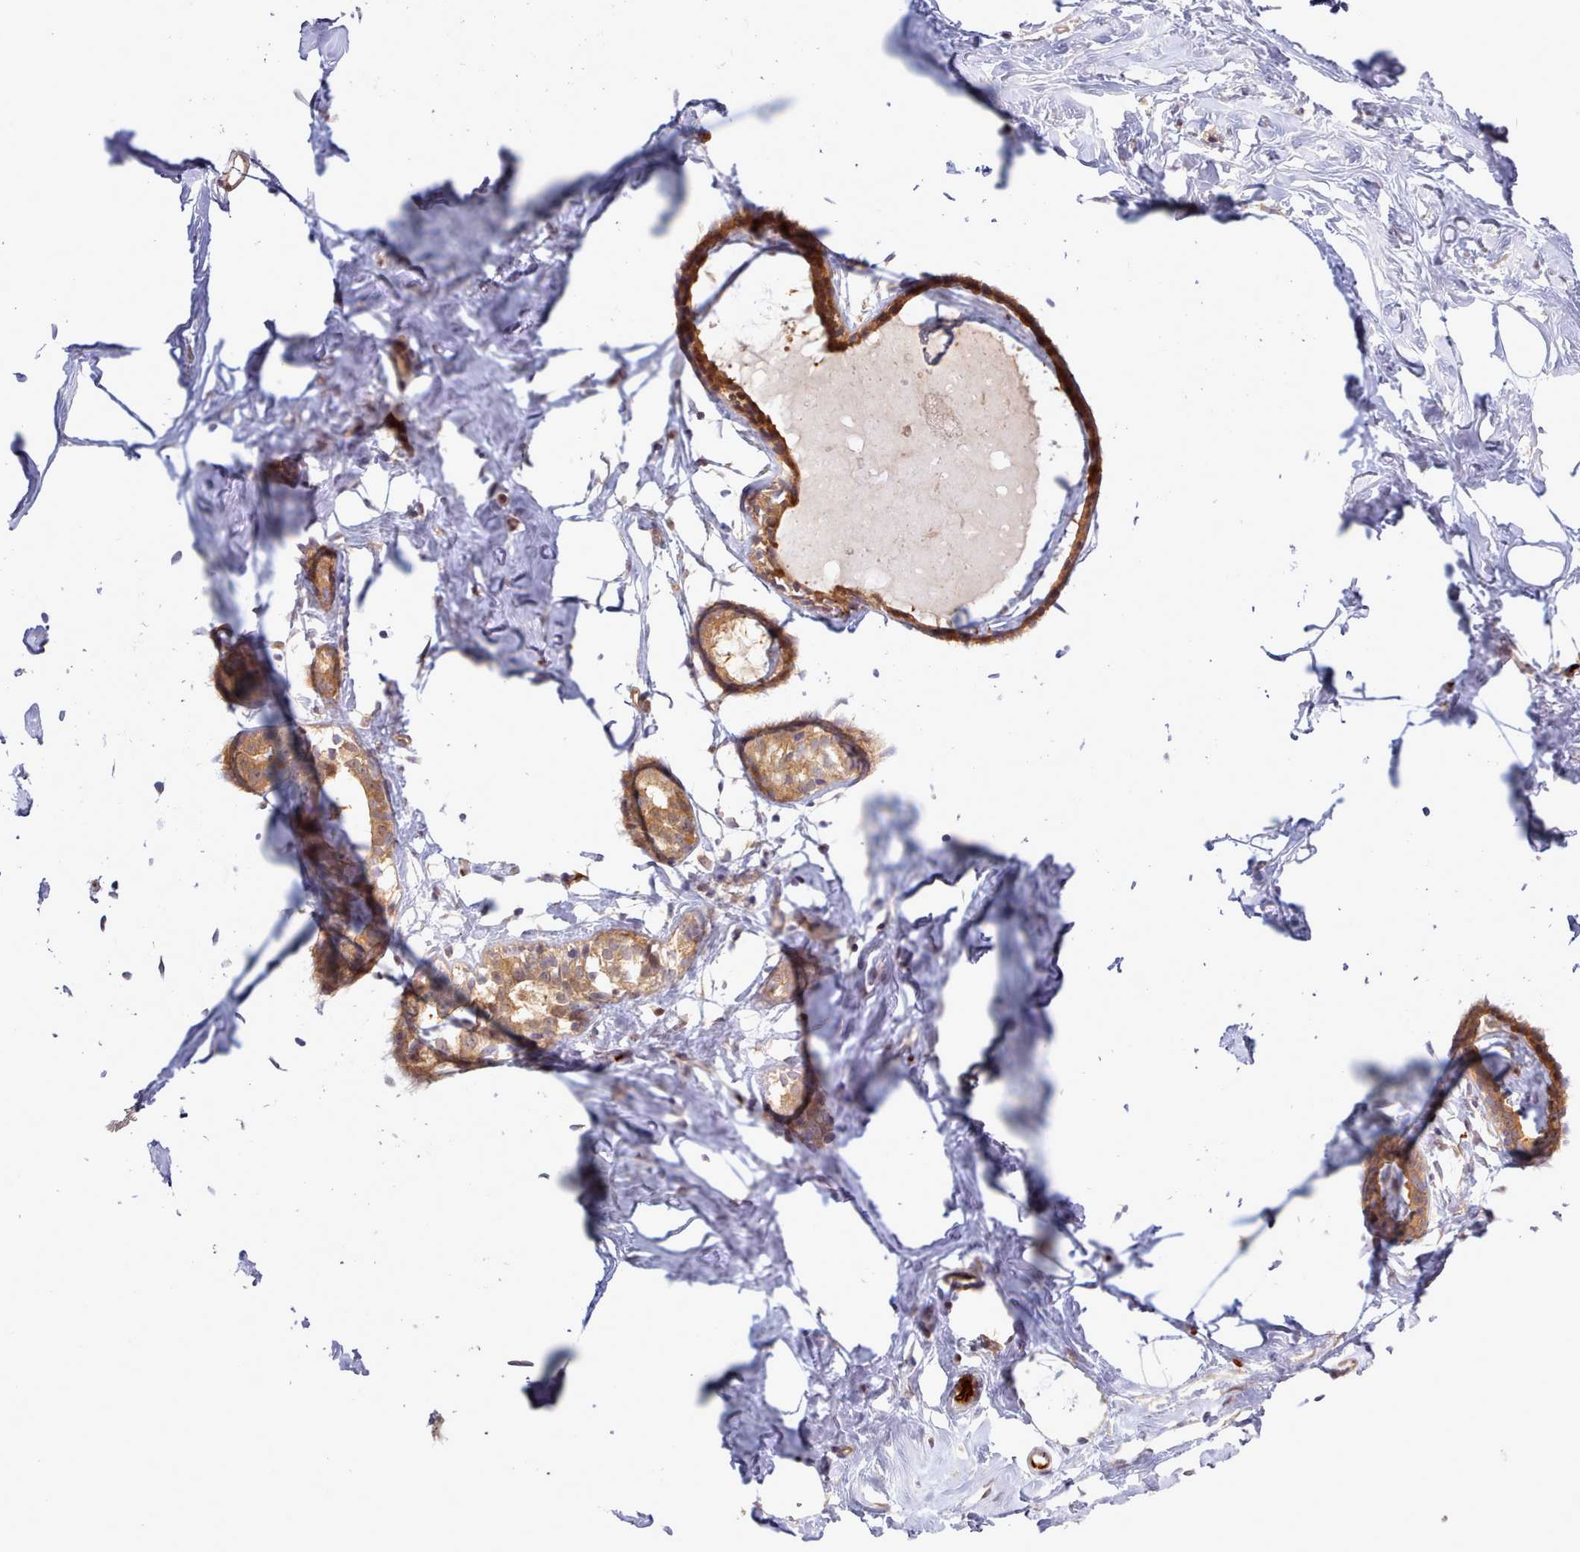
{"staining": {"intensity": "negative", "quantity": "none", "location": "none"}, "tissue": "breast", "cell_type": "Adipocytes", "image_type": "normal", "snomed": [{"axis": "morphology", "description": "Normal tissue, NOS"}, {"axis": "morphology", "description": "Adenoma, NOS"}, {"axis": "topography", "description": "Breast"}], "caption": "DAB (3,3'-diaminobenzidine) immunohistochemical staining of normal breast displays no significant staining in adipocytes. (Brightfield microscopy of DAB (3,3'-diaminobenzidine) IHC at high magnification).", "gene": "UBE2G1", "patient": {"sex": "female", "age": 23}}